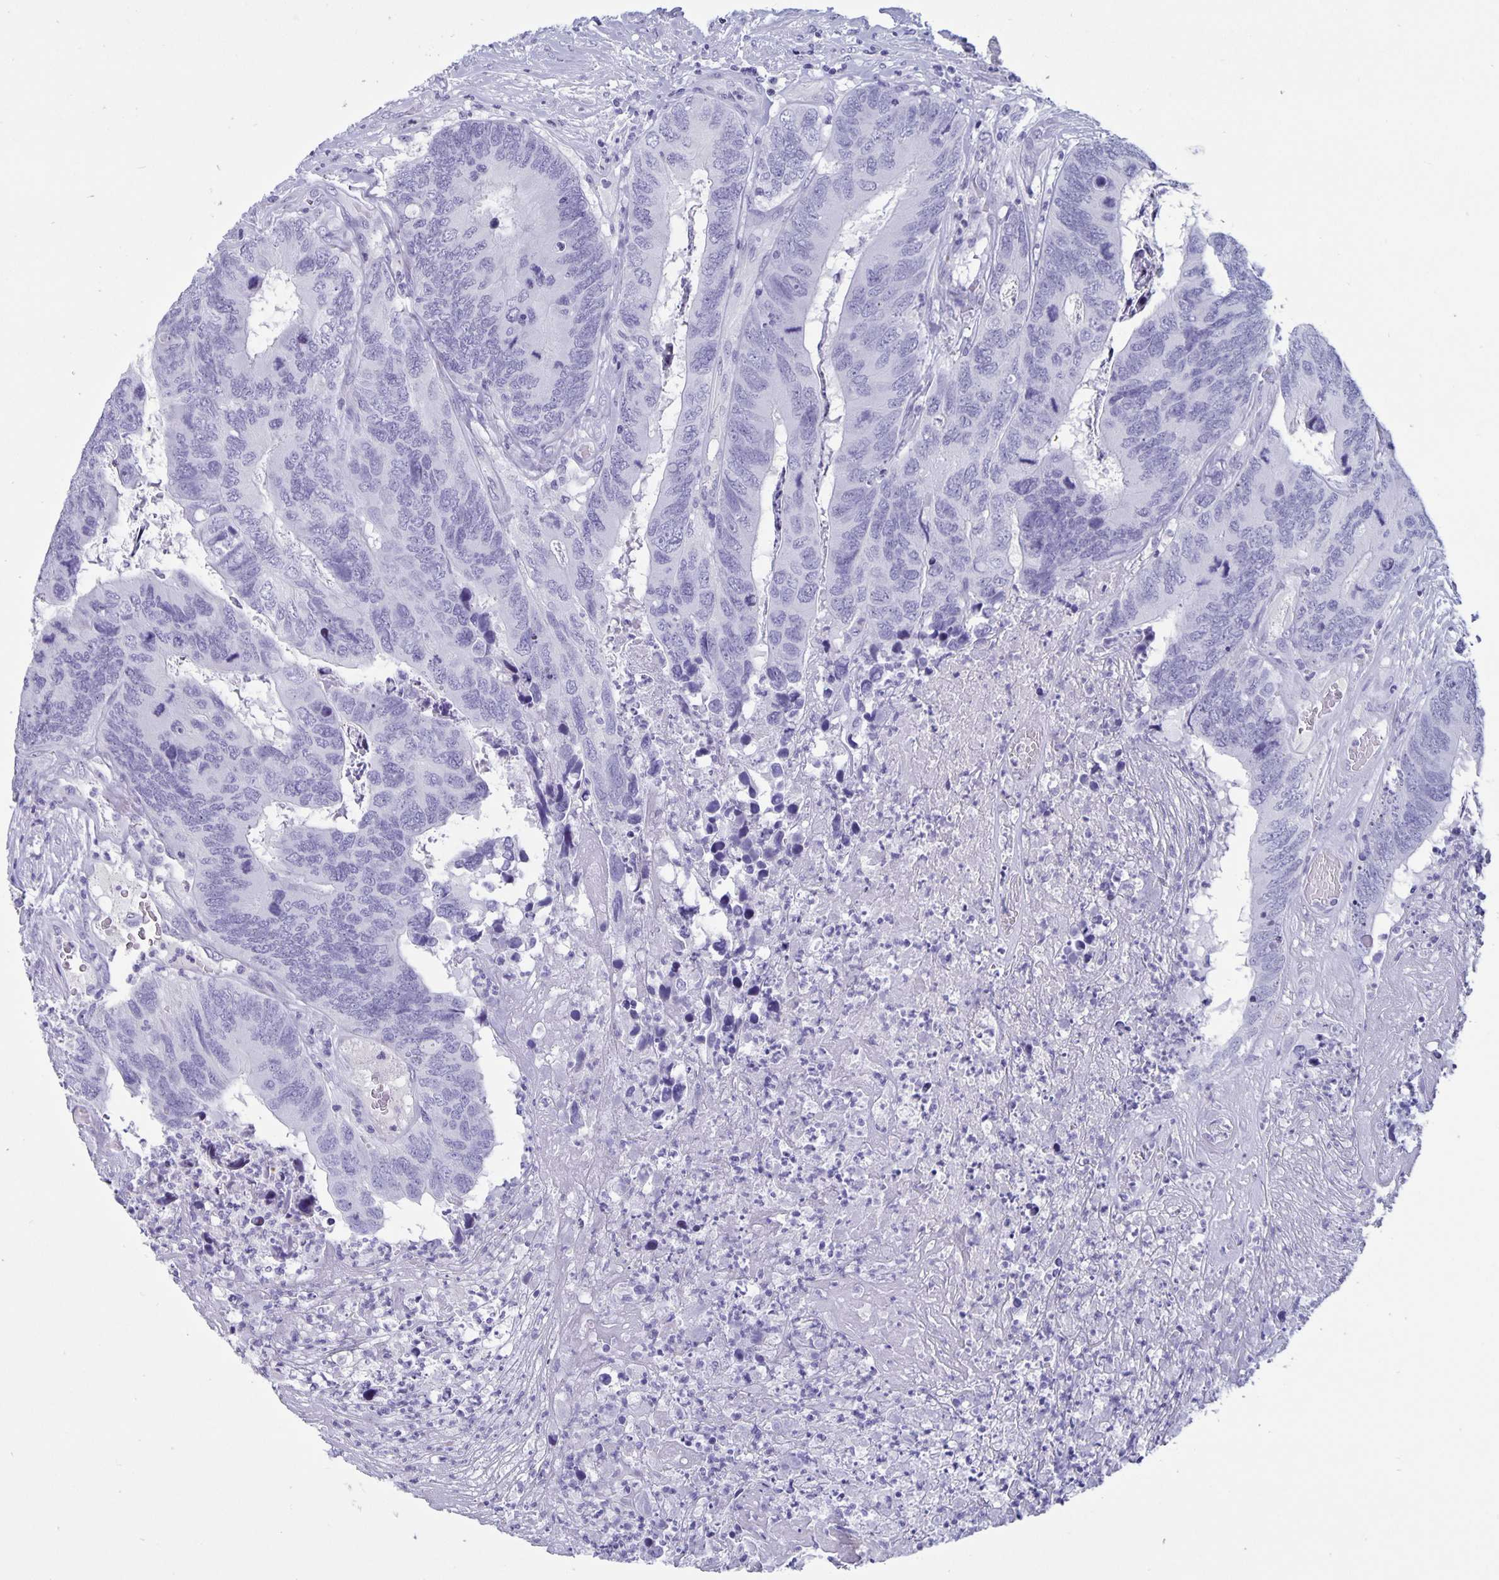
{"staining": {"intensity": "negative", "quantity": "none", "location": "none"}, "tissue": "colorectal cancer", "cell_type": "Tumor cells", "image_type": "cancer", "snomed": [{"axis": "morphology", "description": "Adenocarcinoma, NOS"}, {"axis": "topography", "description": "Colon"}], "caption": "The immunohistochemistry (IHC) photomicrograph has no significant expression in tumor cells of colorectal cancer (adenocarcinoma) tissue. The staining is performed using DAB (3,3'-diaminobenzidine) brown chromogen with nuclei counter-stained in using hematoxylin.", "gene": "BPIFA3", "patient": {"sex": "female", "age": 67}}